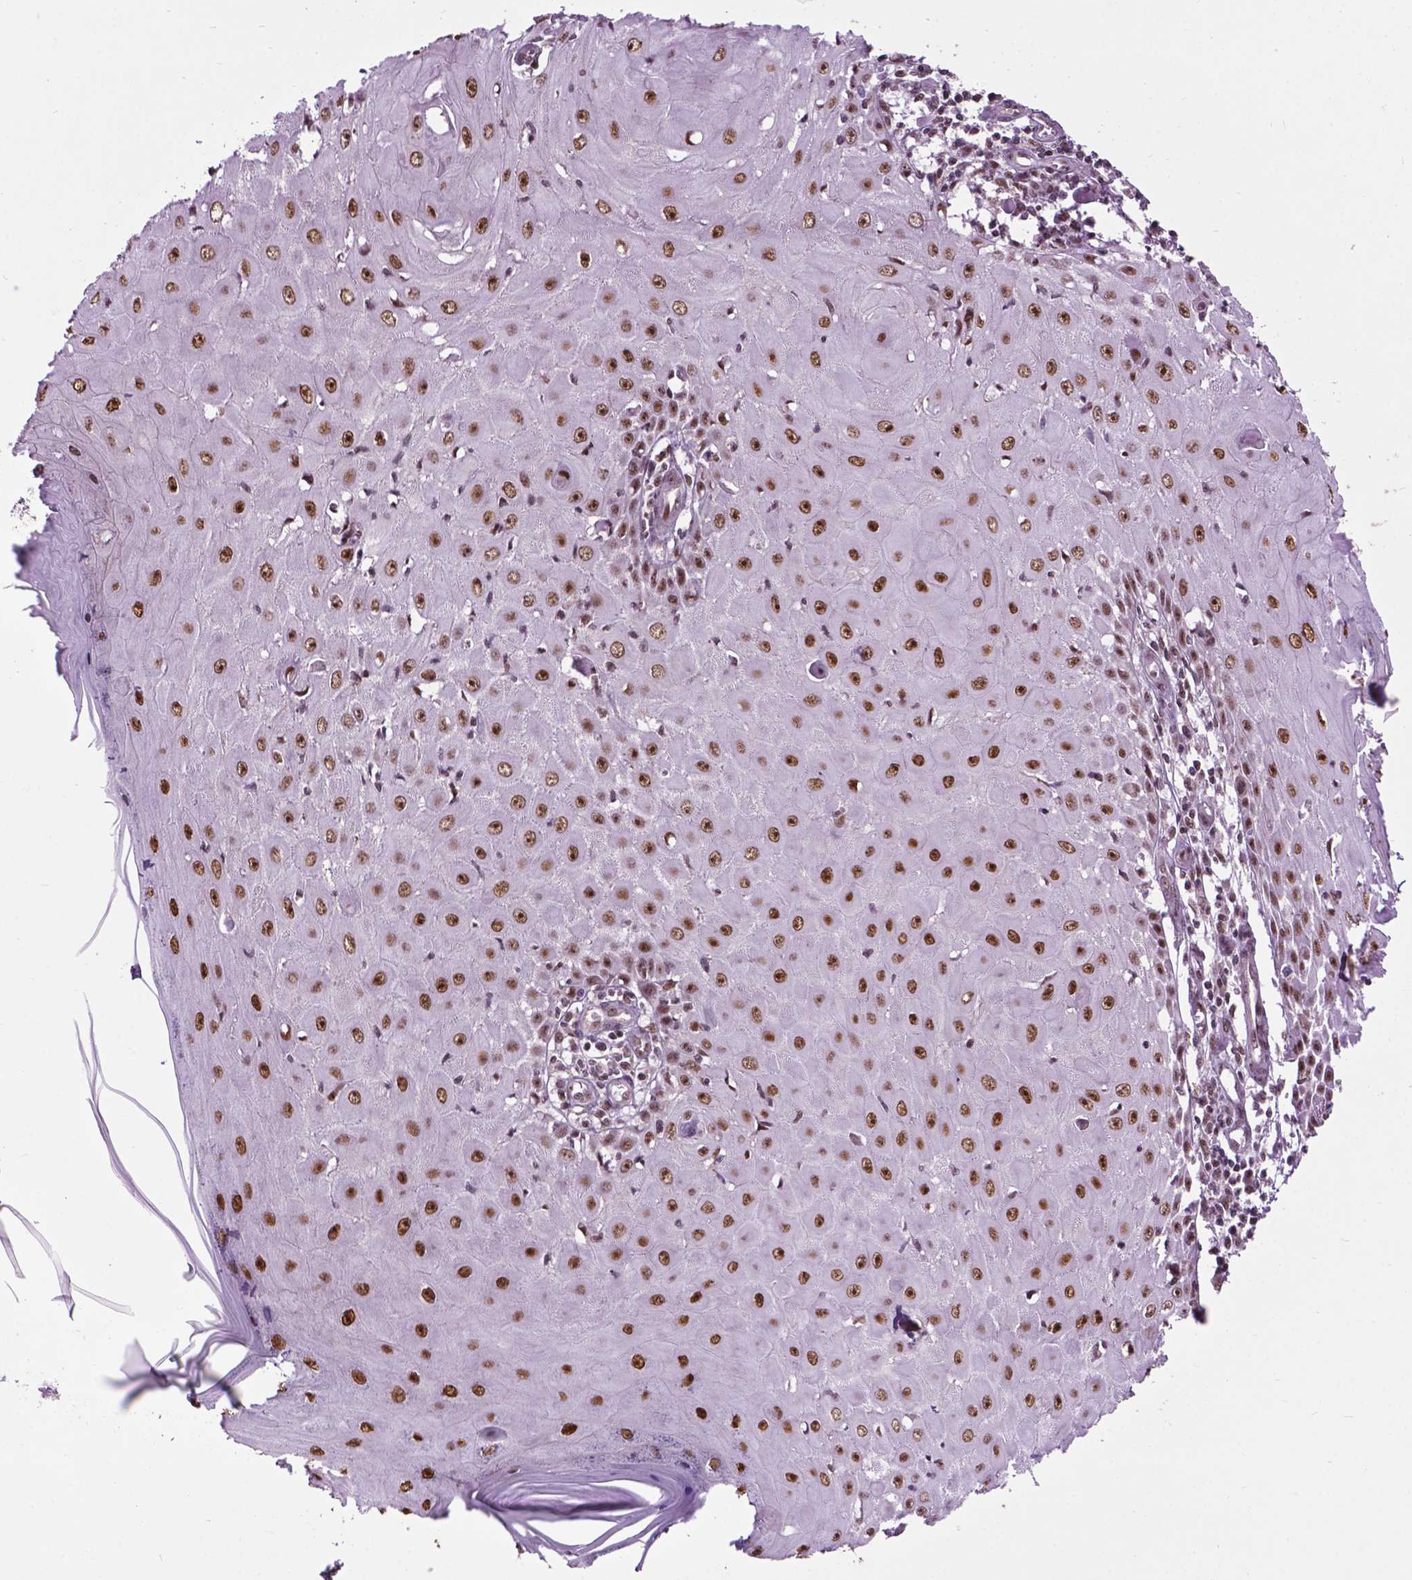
{"staining": {"intensity": "moderate", "quantity": ">75%", "location": "nuclear"}, "tissue": "skin cancer", "cell_type": "Tumor cells", "image_type": "cancer", "snomed": [{"axis": "morphology", "description": "Squamous cell carcinoma, NOS"}, {"axis": "topography", "description": "Skin"}], "caption": "Immunohistochemistry (IHC) image of skin cancer stained for a protein (brown), which displays medium levels of moderate nuclear positivity in approximately >75% of tumor cells.", "gene": "EAF1", "patient": {"sex": "female", "age": 73}}